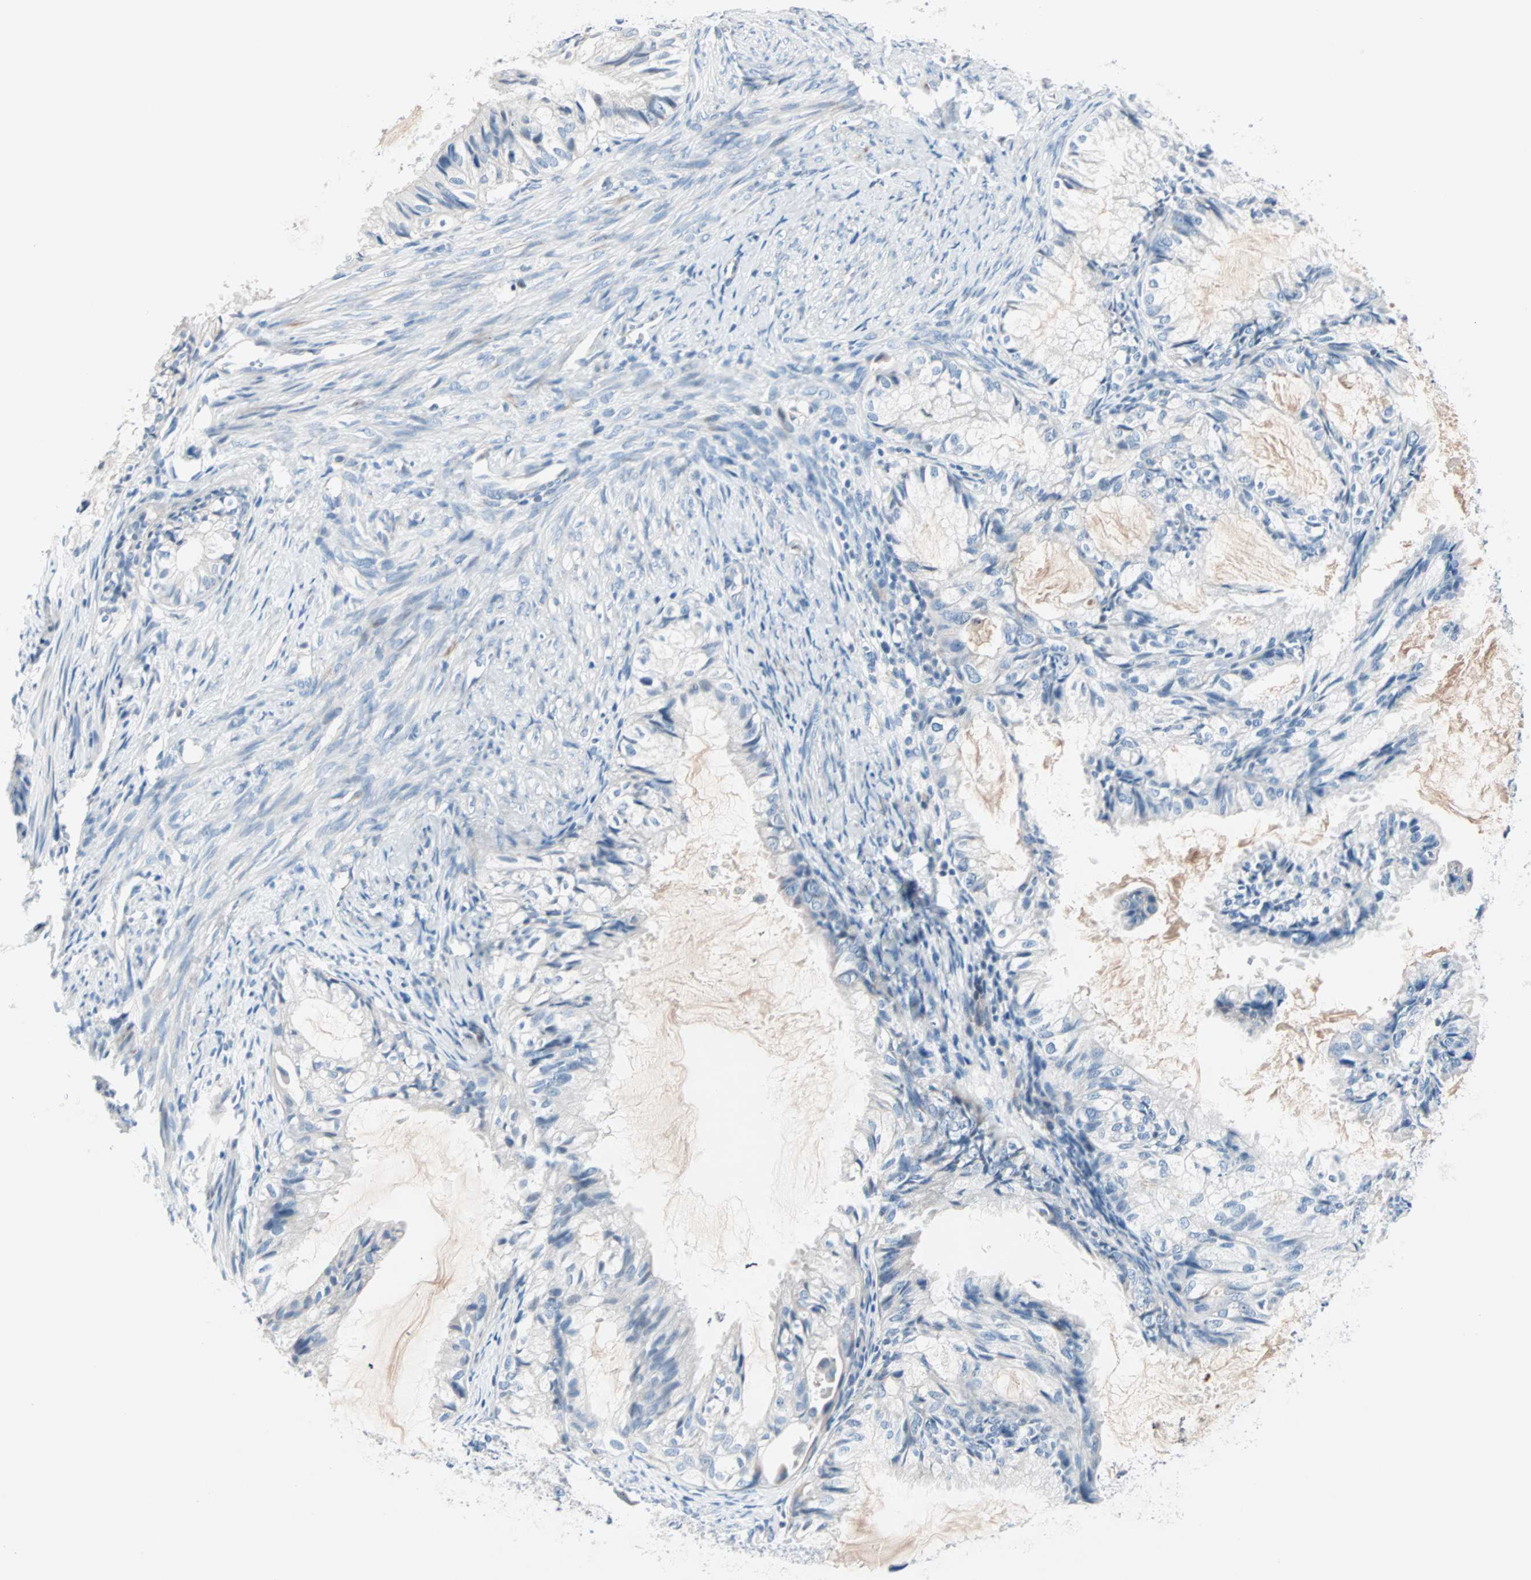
{"staining": {"intensity": "negative", "quantity": "none", "location": "none"}, "tissue": "cervical cancer", "cell_type": "Tumor cells", "image_type": "cancer", "snomed": [{"axis": "morphology", "description": "Normal tissue, NOS"}, {"axis": "morphology", "description": "Adenocarcinoma, NOS"}, {"axis": "topography", "description": "Cervix"}, {"axis": "topography", "description": "Endometrium"}], "caption": "Immunohistochemical staining of cervical cancer displays no significant staining in tumor cells. (Brightfield microscopy of DAB (3,3'-diaminobenzidine) immunohistochemistry at high magnification).", "gene": "NEFH", "patient": {"sex": "female", "age": 86}}